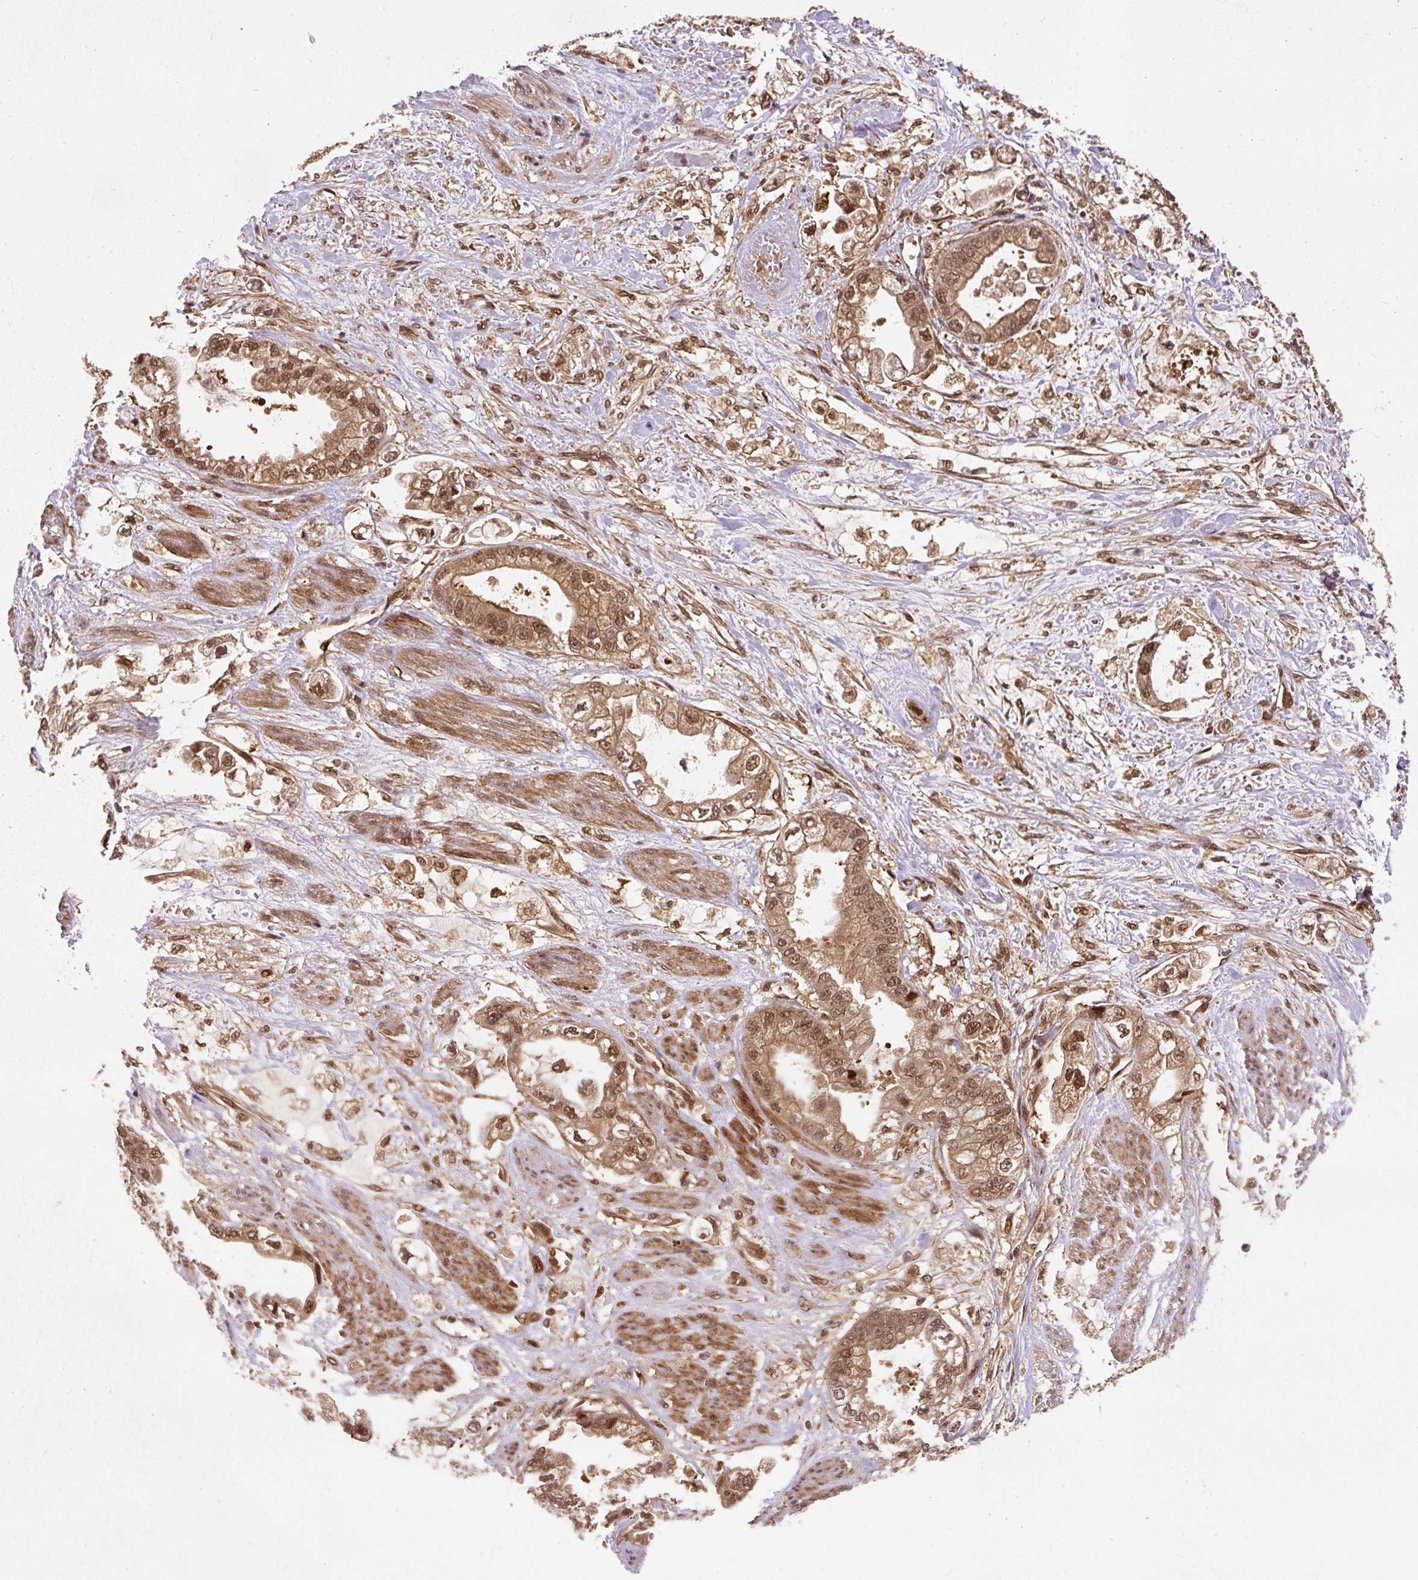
{"staining": {"intensity": "moderate", "quantity": ">75%", "location": "cytoplasmic/membranous,nuclear"}, "tissue": "stomach cancer", "cell_type": "Tumor cells", "image_type": "cancer", "snomed": [{"axis": "morphology", "description": "Adenocarcinoma, NOS"}, {"axis": "topography", "description": "Stomach"}], "caption": "IHC image of neoplastic tissue: human stomach cancer (adenocarcinoma) stained using IHC displays medium levels of moderate protein expression localized specifically in the cytoplasmic/membranous and nuclear of tumor cells, appearing as a cytoplasmic/membranous and nuclear brown color.", "gene": "PSMD1", "patient": {"sex": "male", "age": 62}}